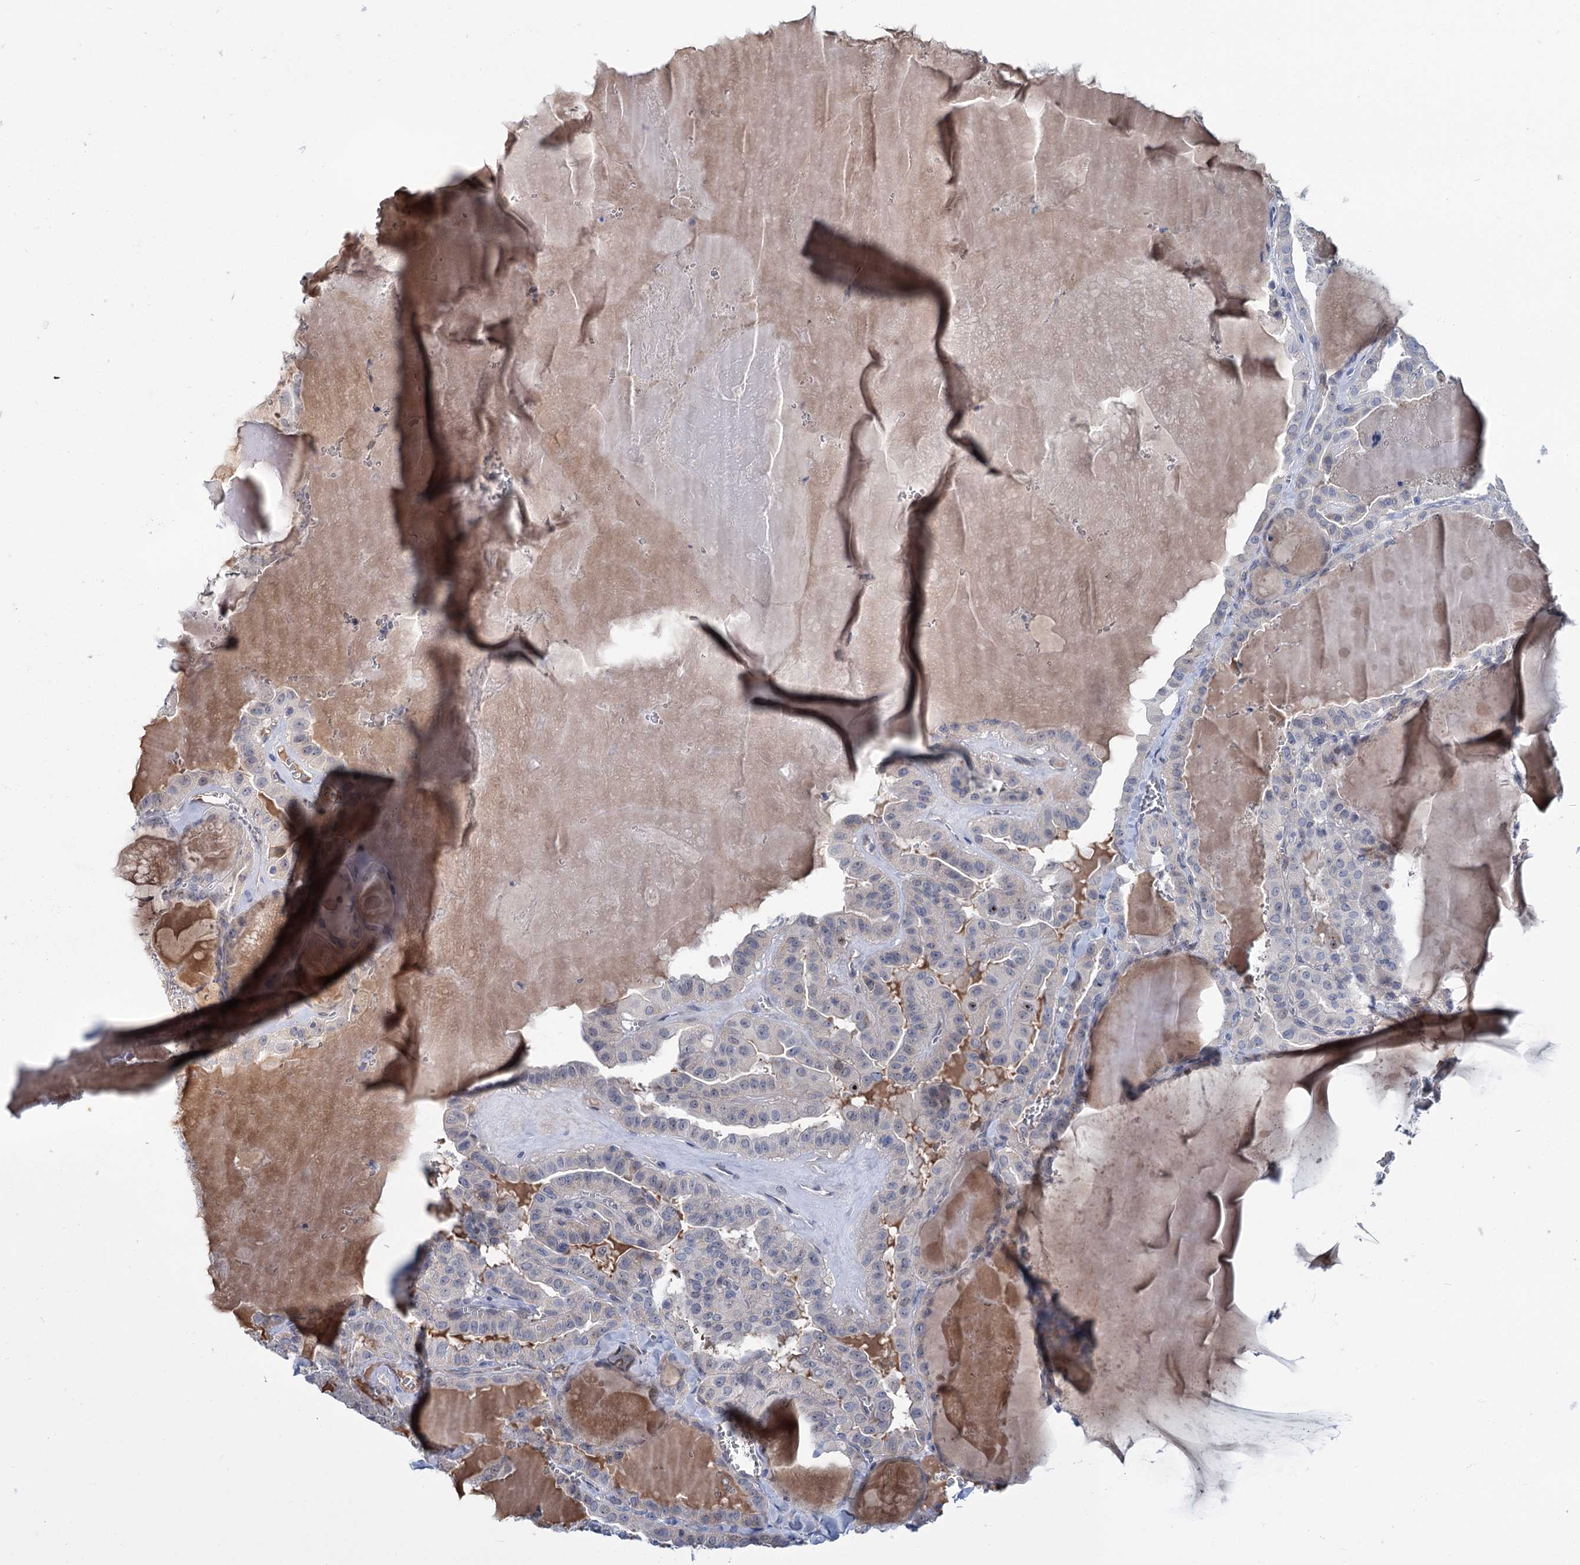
{"staining": {"intensity": "moderate", "quantity": "<25%", "location": "cytoplasmic/membranous"}, "tissue": "thyroid cancer", "cell_type": "Tumor cells", "image_type": "cancer", "snomed": [{"axis": "morphology", "description": "Papillary adenocarcinoma, NOS"}, {"axis": "topography", "description": "Thyroid gland"}], "caption": "Tumor cells demonstrate low levels of moderate cytoplasmic/membranous staining in about <25% of cells in papillary adenocarcinoma (thyroid). (DAB (3,3'-diaminobenzidine) IHC, brown staining for protein, blue staining for nuclei).", "gene": "LPIN1", "patient": {"sex": "male", "age": 52}}